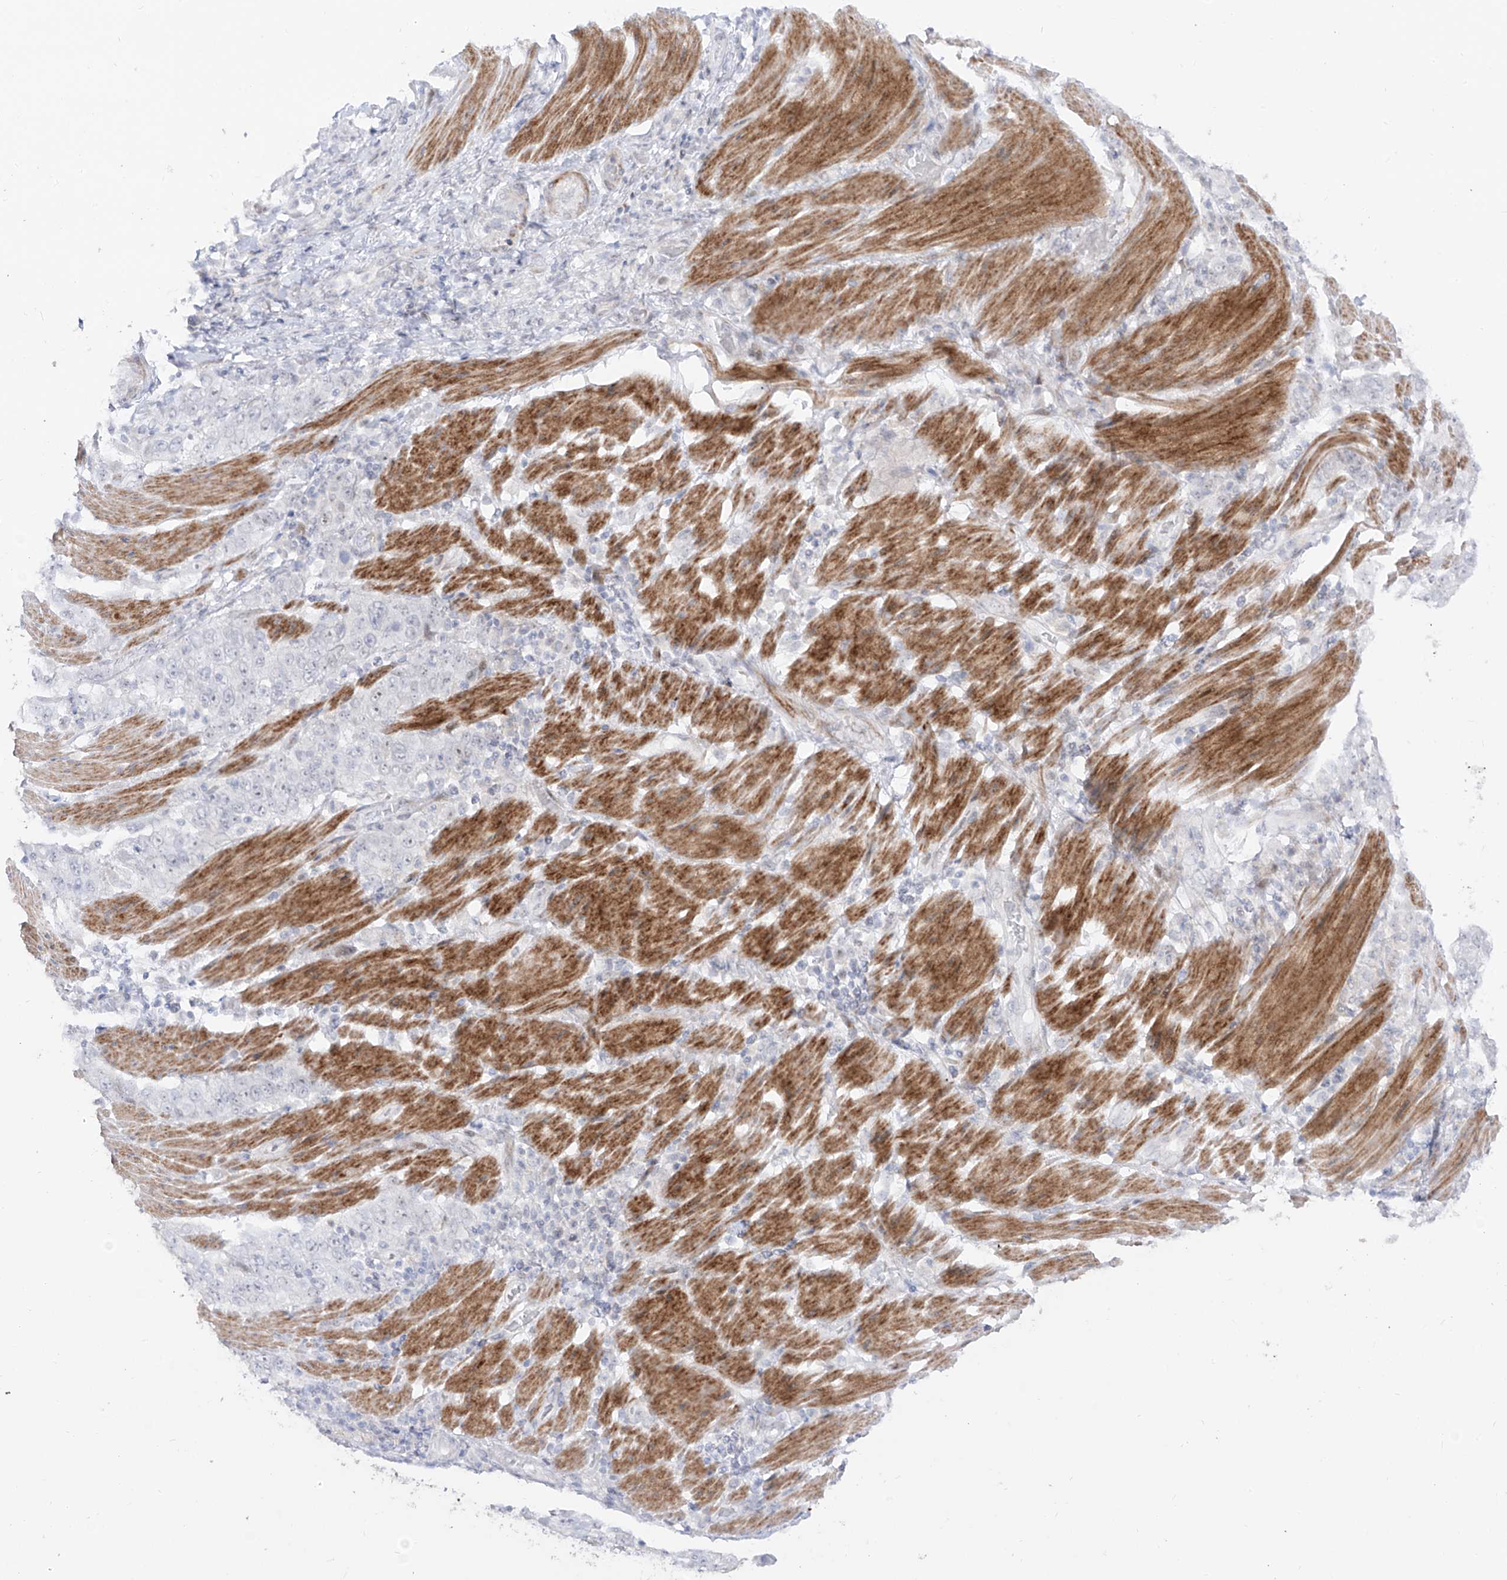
{"staining": {"intensity": "weak", "quantity": "<25%", "location": "nuclear"}, "tissue": "stomach cancer", "cell_type": "Tumor cells", "image_type": "cancer", "snomed": [{"axis": "morphology", "description": "Adenocarcinoma, NOS"}, {"axis": "topography", "description": "Stomach"}], "caption": "The histopathology image exhibits no significant staining in tumor cells of stomach adenocarcinoma.", "gene": "ZNF180", "patient": {"sex": "male", "age": 48}}